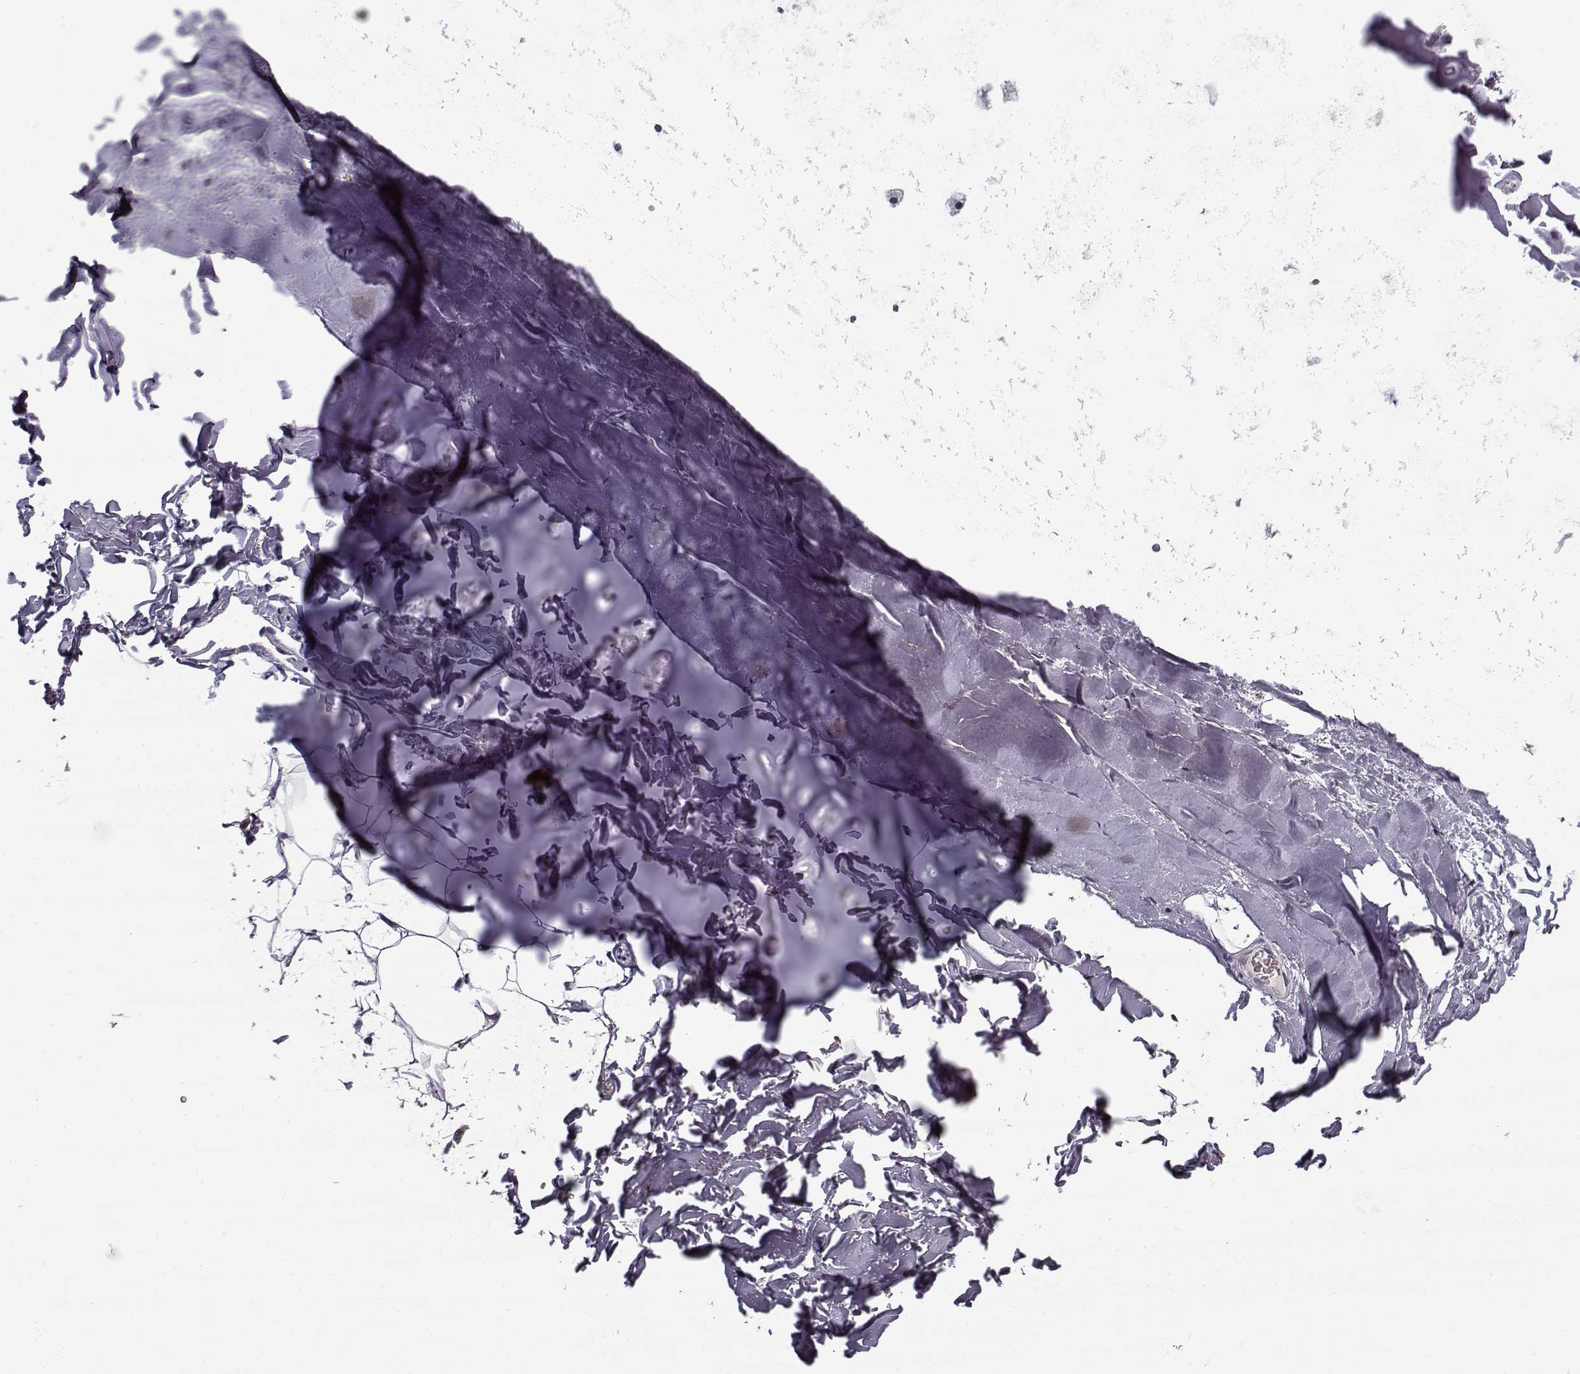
{"staining": {"intensity": "negative", "quantity": "none", "location": "none"}, "tissue": "adipose tissue", "cell_type": "Adipocytes", "image_type": "normal", "snomed": [{"axis": "morphology", "description": "Normal tissue, NOS"}, {"axis": "topography", "description": "Lymph node"}, {"axis": "topography", "description": "Bronchus"}], "caption": "Immunohistochemistry image of normal adipose tissue: human adipose tissue stained with DAB (3,3'-diaminobenzidine) exhibits no significant protein positivity in adipocytes. The staining was performed using DAB to visualize the protein expression in brown, while the nuclei were stained in blue with hematoxylin (Magnification: 20x).", "gene": "SNCA", "patient": {"sex": "female", "age": 70}}